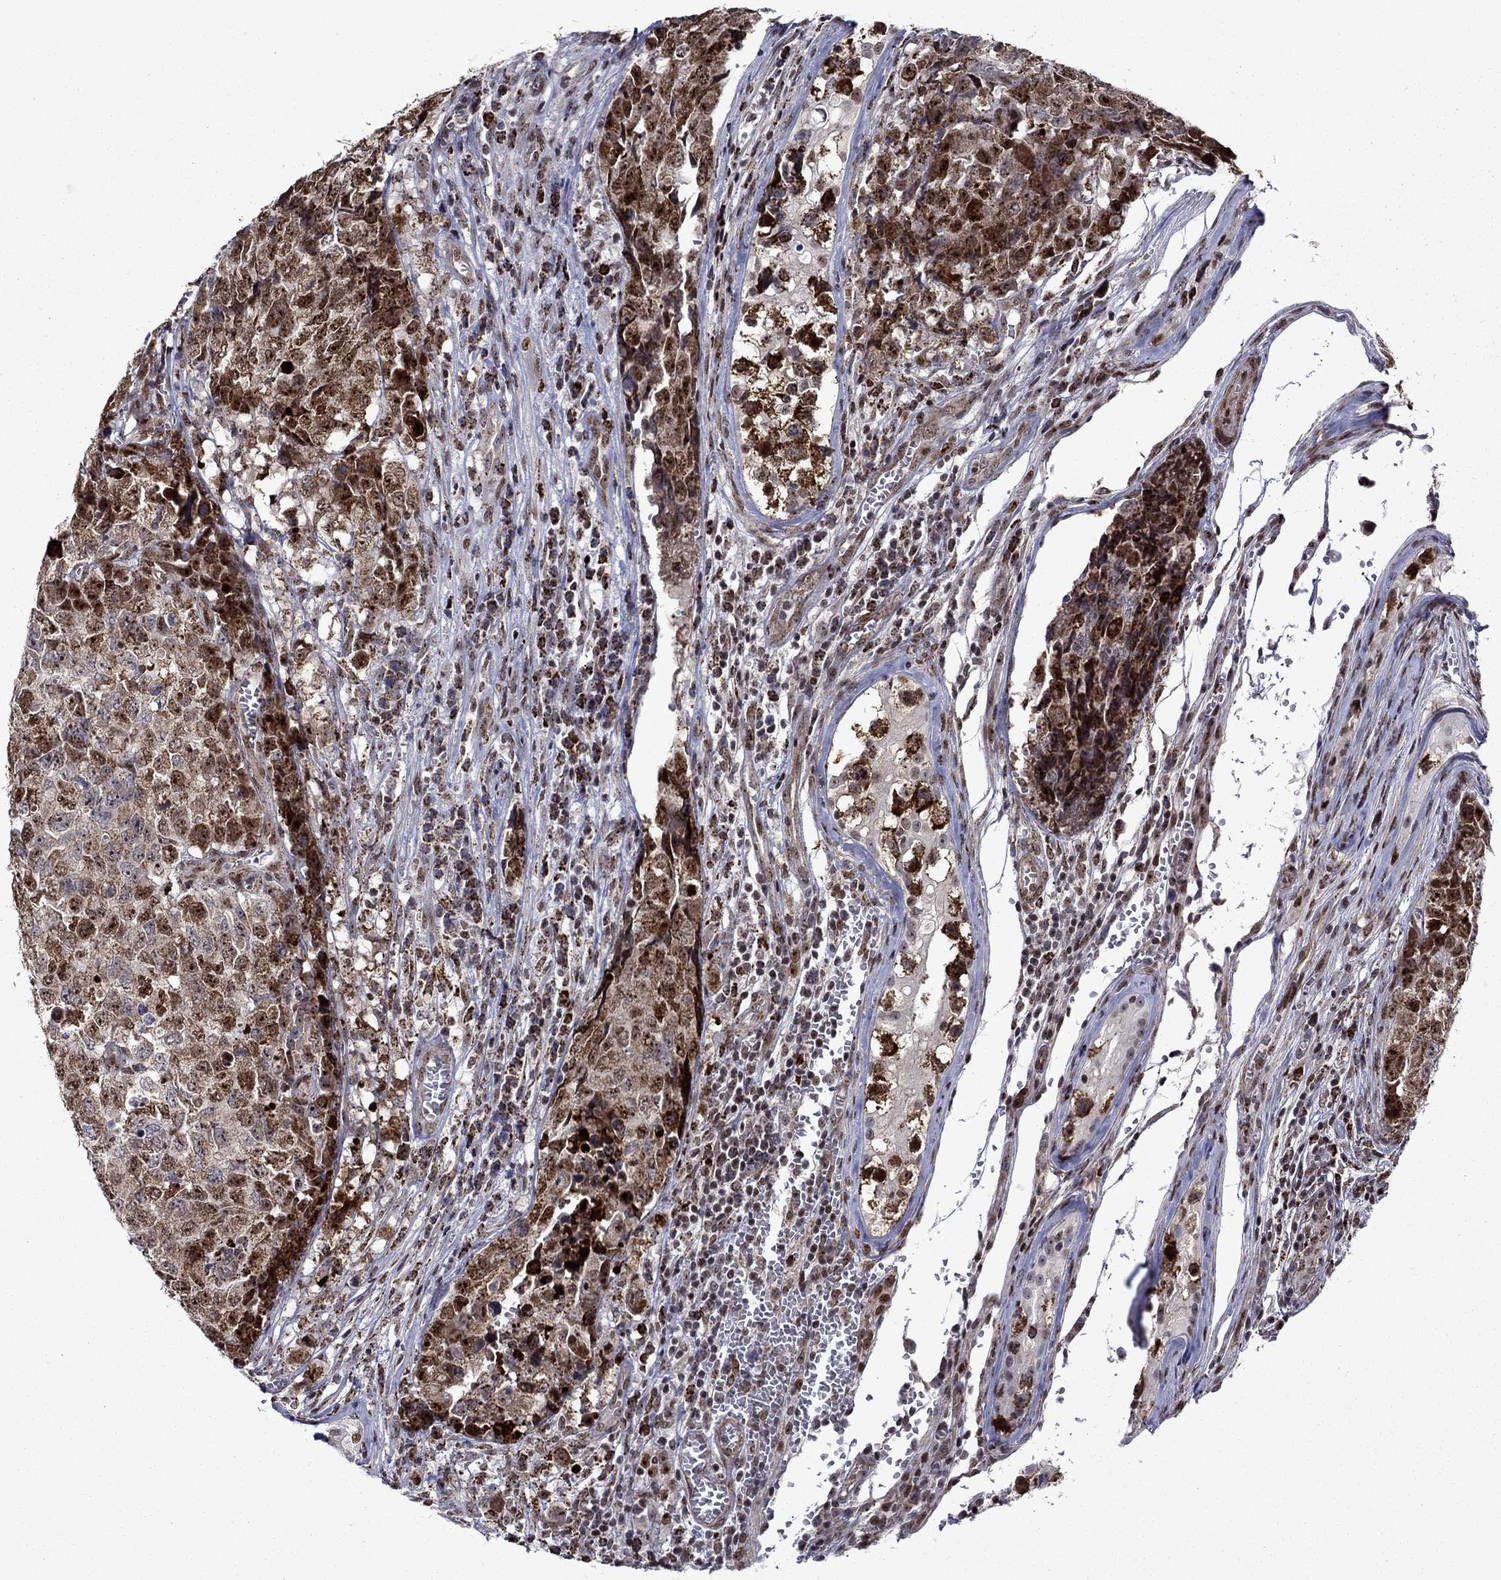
{"staining": {"intensity": "strong", "quantity": "25%-75%", "location": "cytoplasmic/membranous"}, "tissue": "testis cancer", "cell_type": "Tumor cells", "image_type": "cancer", "snomed": [{"axis": "morphology", "description": "Carcinoma, Embryonal, NOS"}, {"axis": "topography", "description": "Testis"}], "caption": "This is a photomicrograph of immunohistochemistry staining of testis embryonal carcinoma, which shows strong staining in the cytoplasmic/membranous of tumor cells.", "gene": "SURF2", "patient": {"sex": "male", "age": 23}}